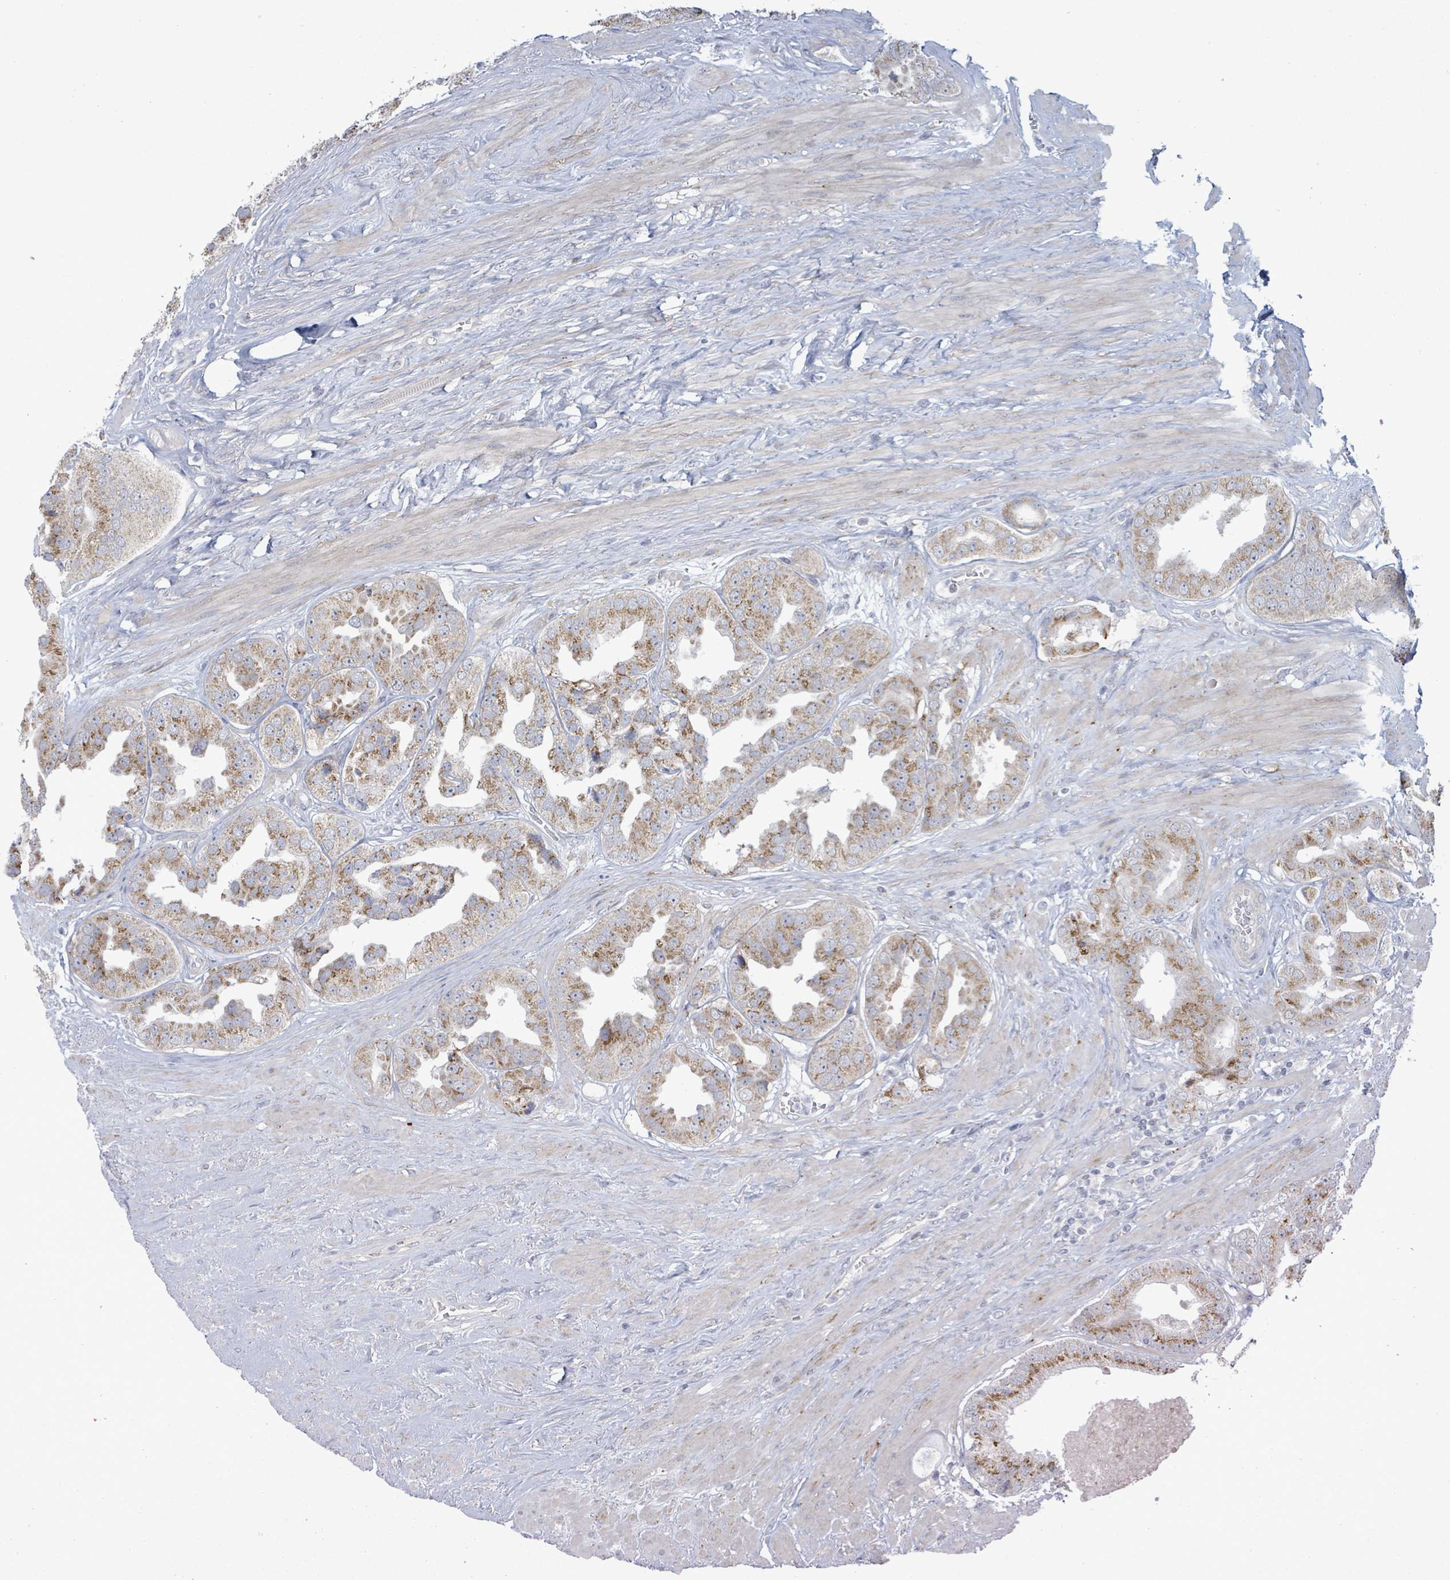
{"staining": {"intensity": "moderate", "quantity": ">75%", "location": "cytoplasmic/membranous"}, "tissue": "prostate cancer", "cell_type": "Tumor cells", "image_type": "cancer", "snomed": [{"axis": "morphology", "description": "Adenocarcinoma, High grade"}, {"axis": "topography", "description": "Prostate"}], "caption": "Moderate cytoplasmic/membranous staining for a protein is seen in approximately >75% of tumor cells of high-grade adenocarcinoma (prostate) using immunohistochemistry.", "gene": "ZFPM1", "patient": {"sex": "male", "age": 63}}